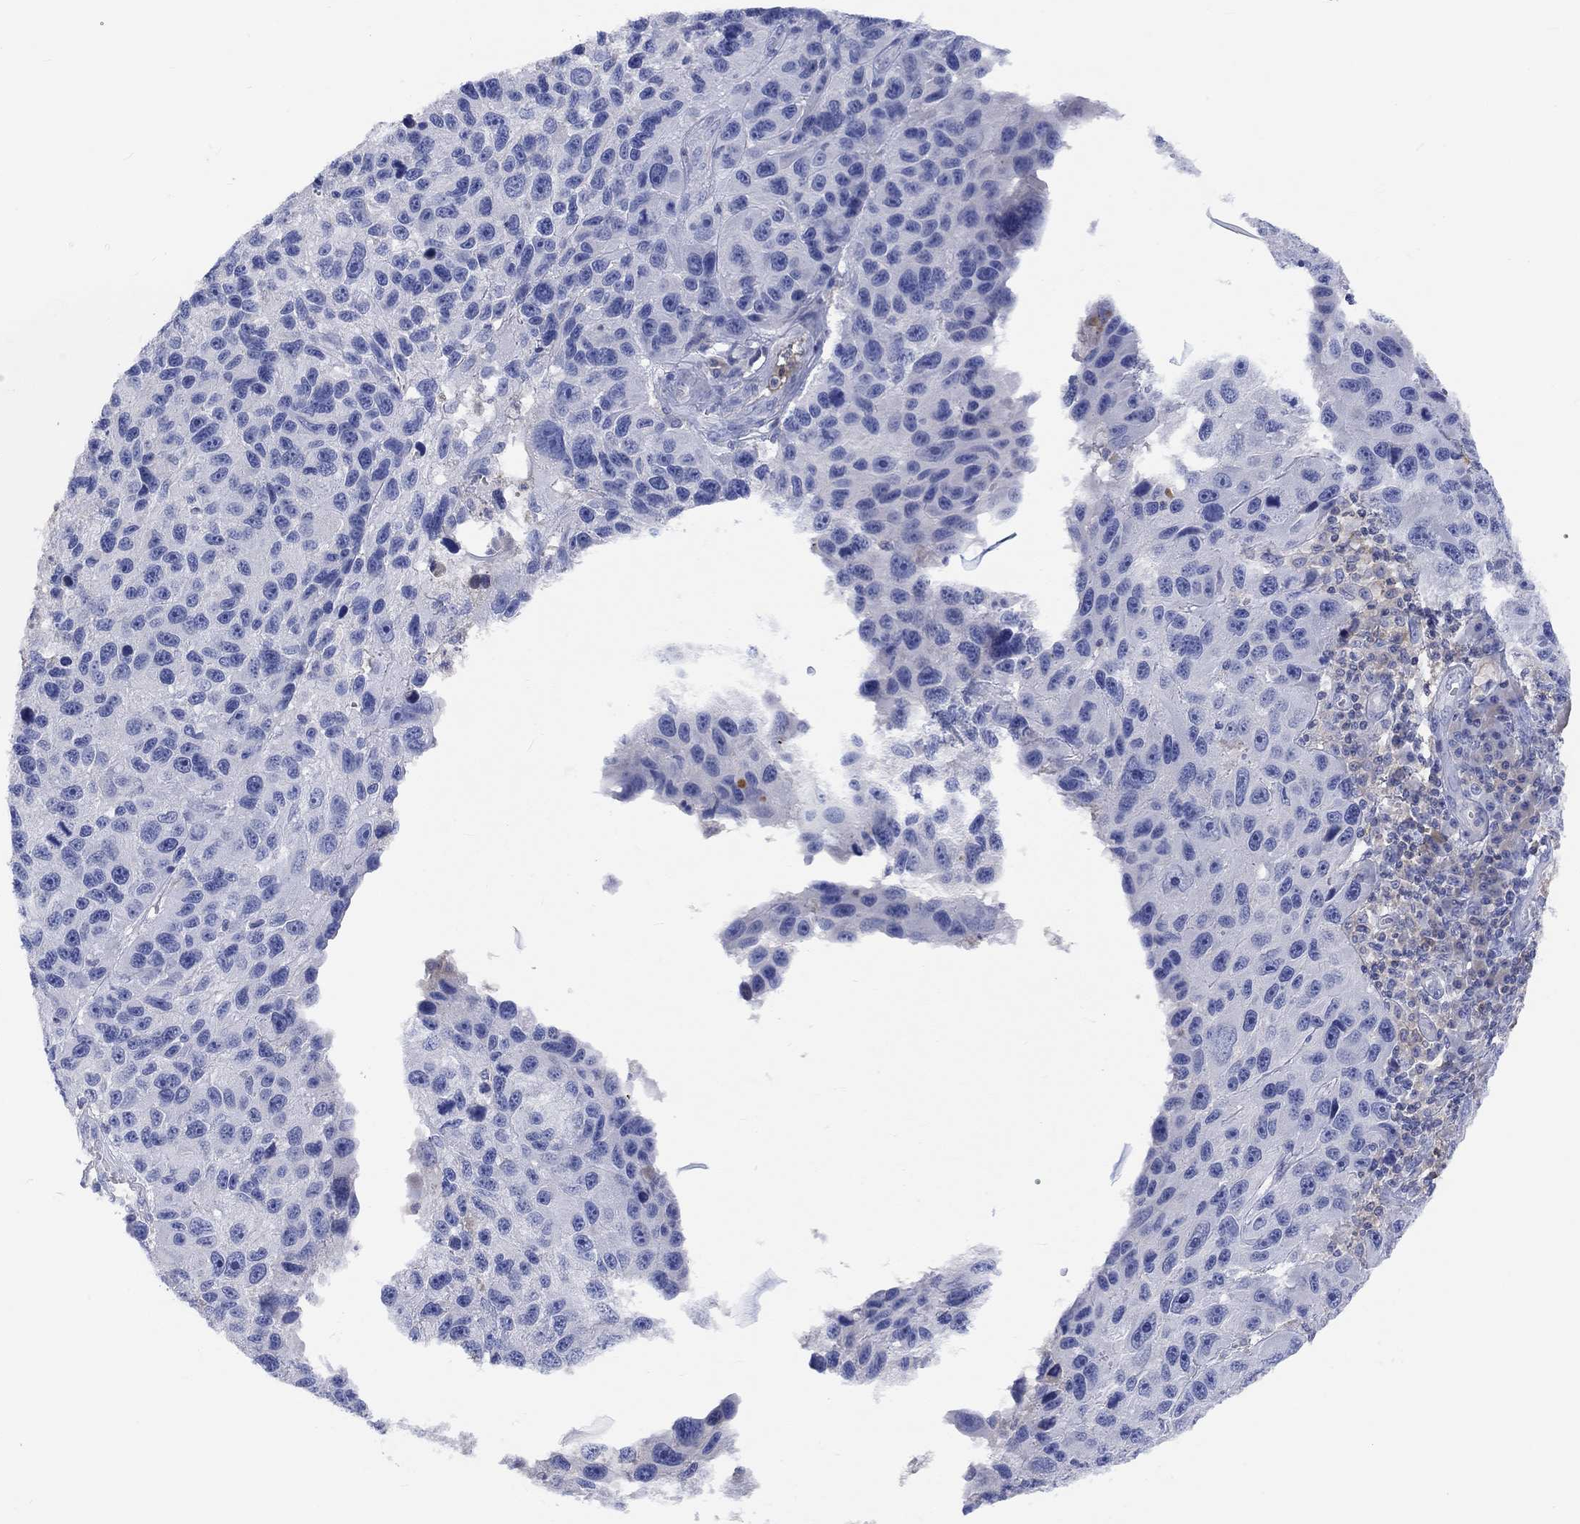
{"staining": {"intensity": "negative", "quantity": "none", "location": "none"}, "tissue": "melanoma", "cell_type": "Tumor cells", "image_type": "cancer", "snomed": [{"axis": "morphology", "description": "Malignant melanoma, NOS"}, {"axis": "topography", "description": "Skin"}], "caption": "DAB immunohistochemical staining of melanoma reveals no significant staining in tumor cells. (DAB (3,3'-diaminobenzidine) immunohistochemistry, high magnification).", "gene": "GCM1", "patient": {"sex": "male", "age": 53}}